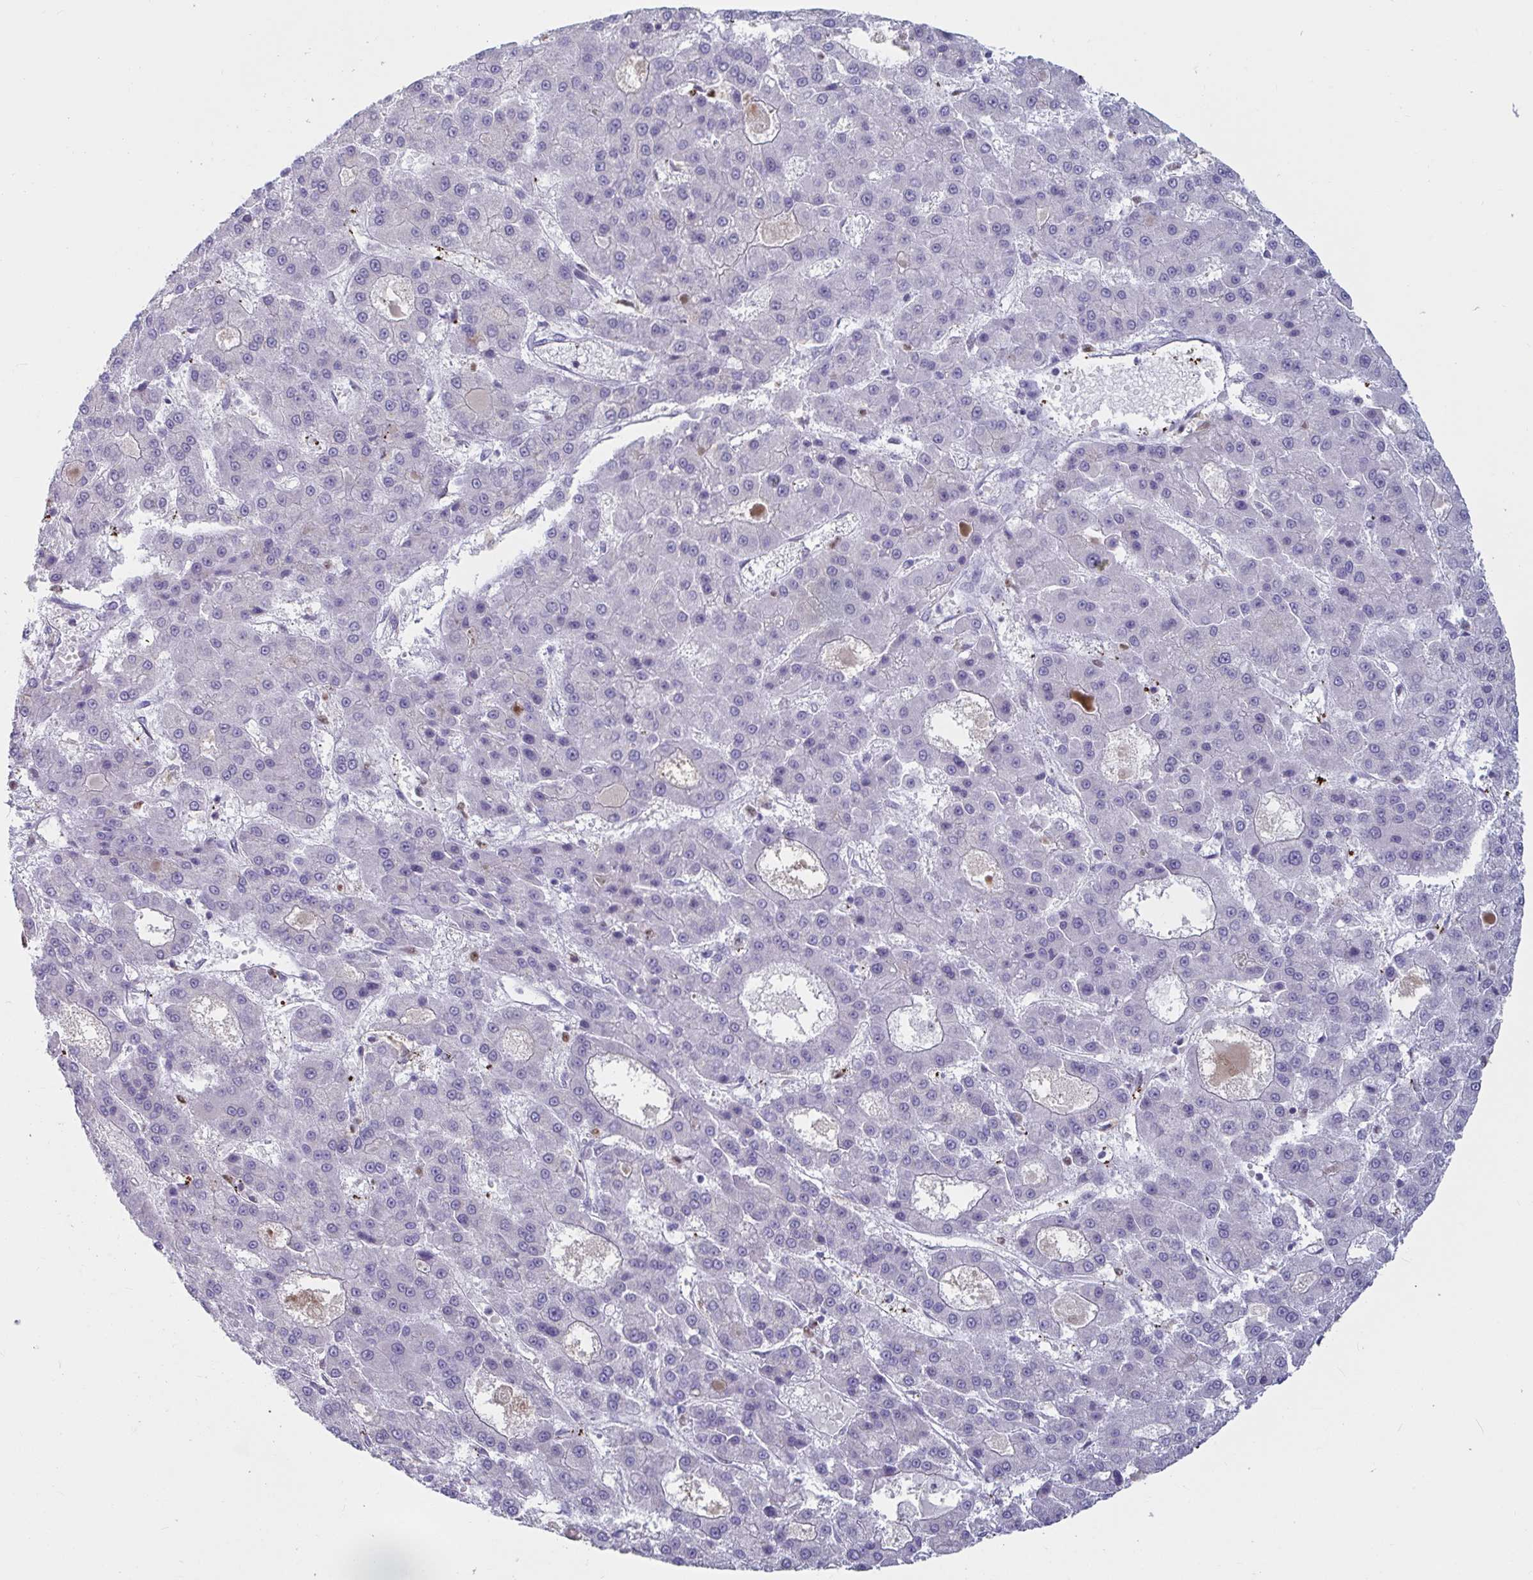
{"staining": {"intensity": "negative", "quantity": "none", "location": "none"}, "tissue": "liver cancer", "cell_type": "Tumor cells", "image_type": "cancer", "snomed": [{"axis": "morphology", "description": "Carcinoma, Hepatocellular, NOS"}, {"axis": "topography", "description": "Liver"}], "caption": "Tumor cells show no significant expression in liver cancer.", "gene": "ZNF586", "patient": {"sex": "male", "age": 70}}